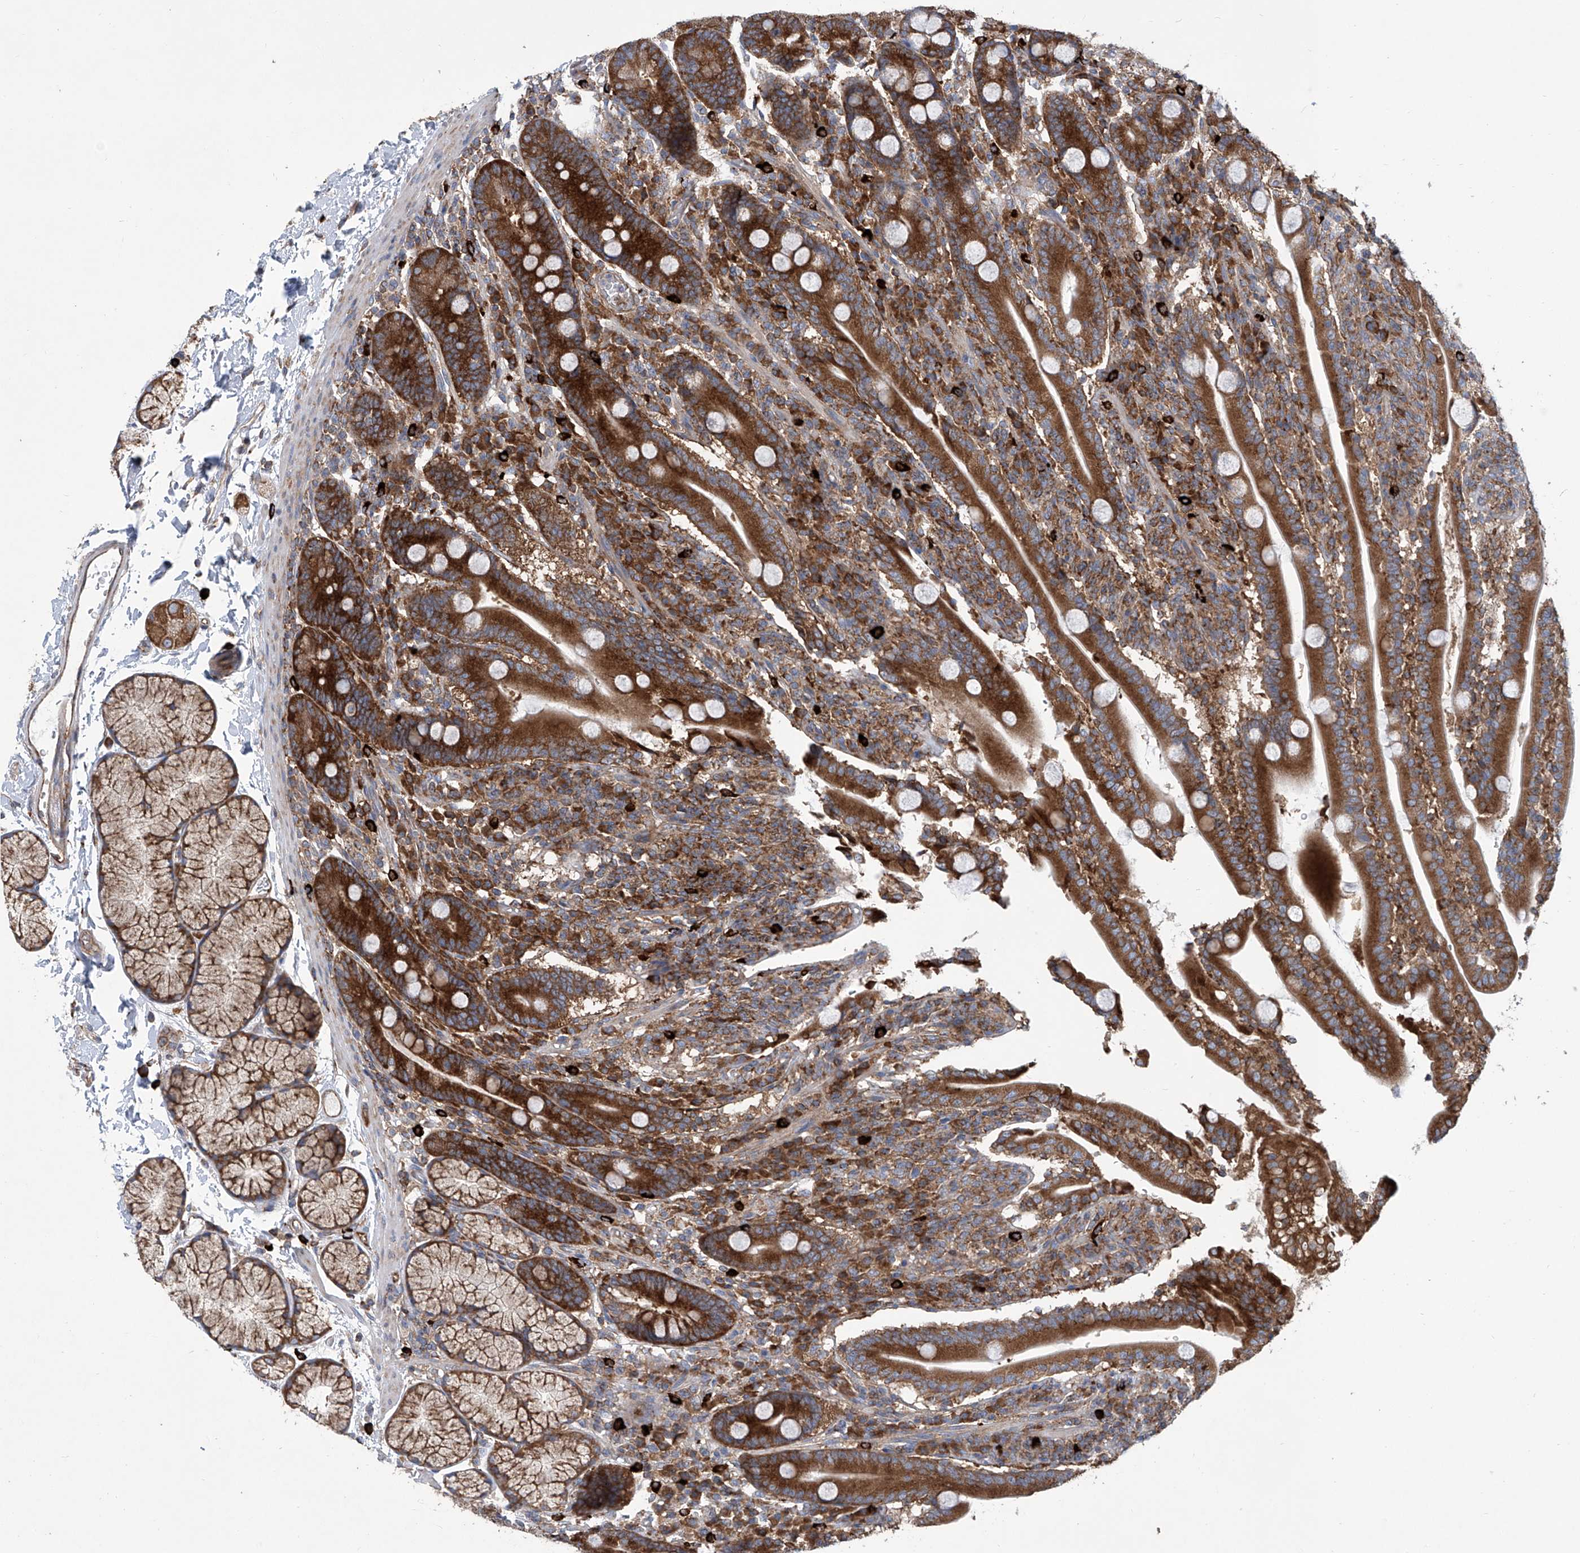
{"staining": {"intensity": "strong", "quantity": ">75%", "location": "cytoplasmic/membranous"}, "tissue": "duodenum", "cell_type": "Glandular cells", "image_type": "normal", "snomed": [{"axis": "morphology", "description": "Normal tissue, NOS"}, {"axis": "topography", "description": "Duodenum"}], "caption": "A high-resolution image shows IHC staining of unremarkable duodenum, which reveals strong cytoplasmic/membranous expression in about >75% of glandular cells.", "gene": "SENP2", "patient": {"sex": "male", "age": 35}}